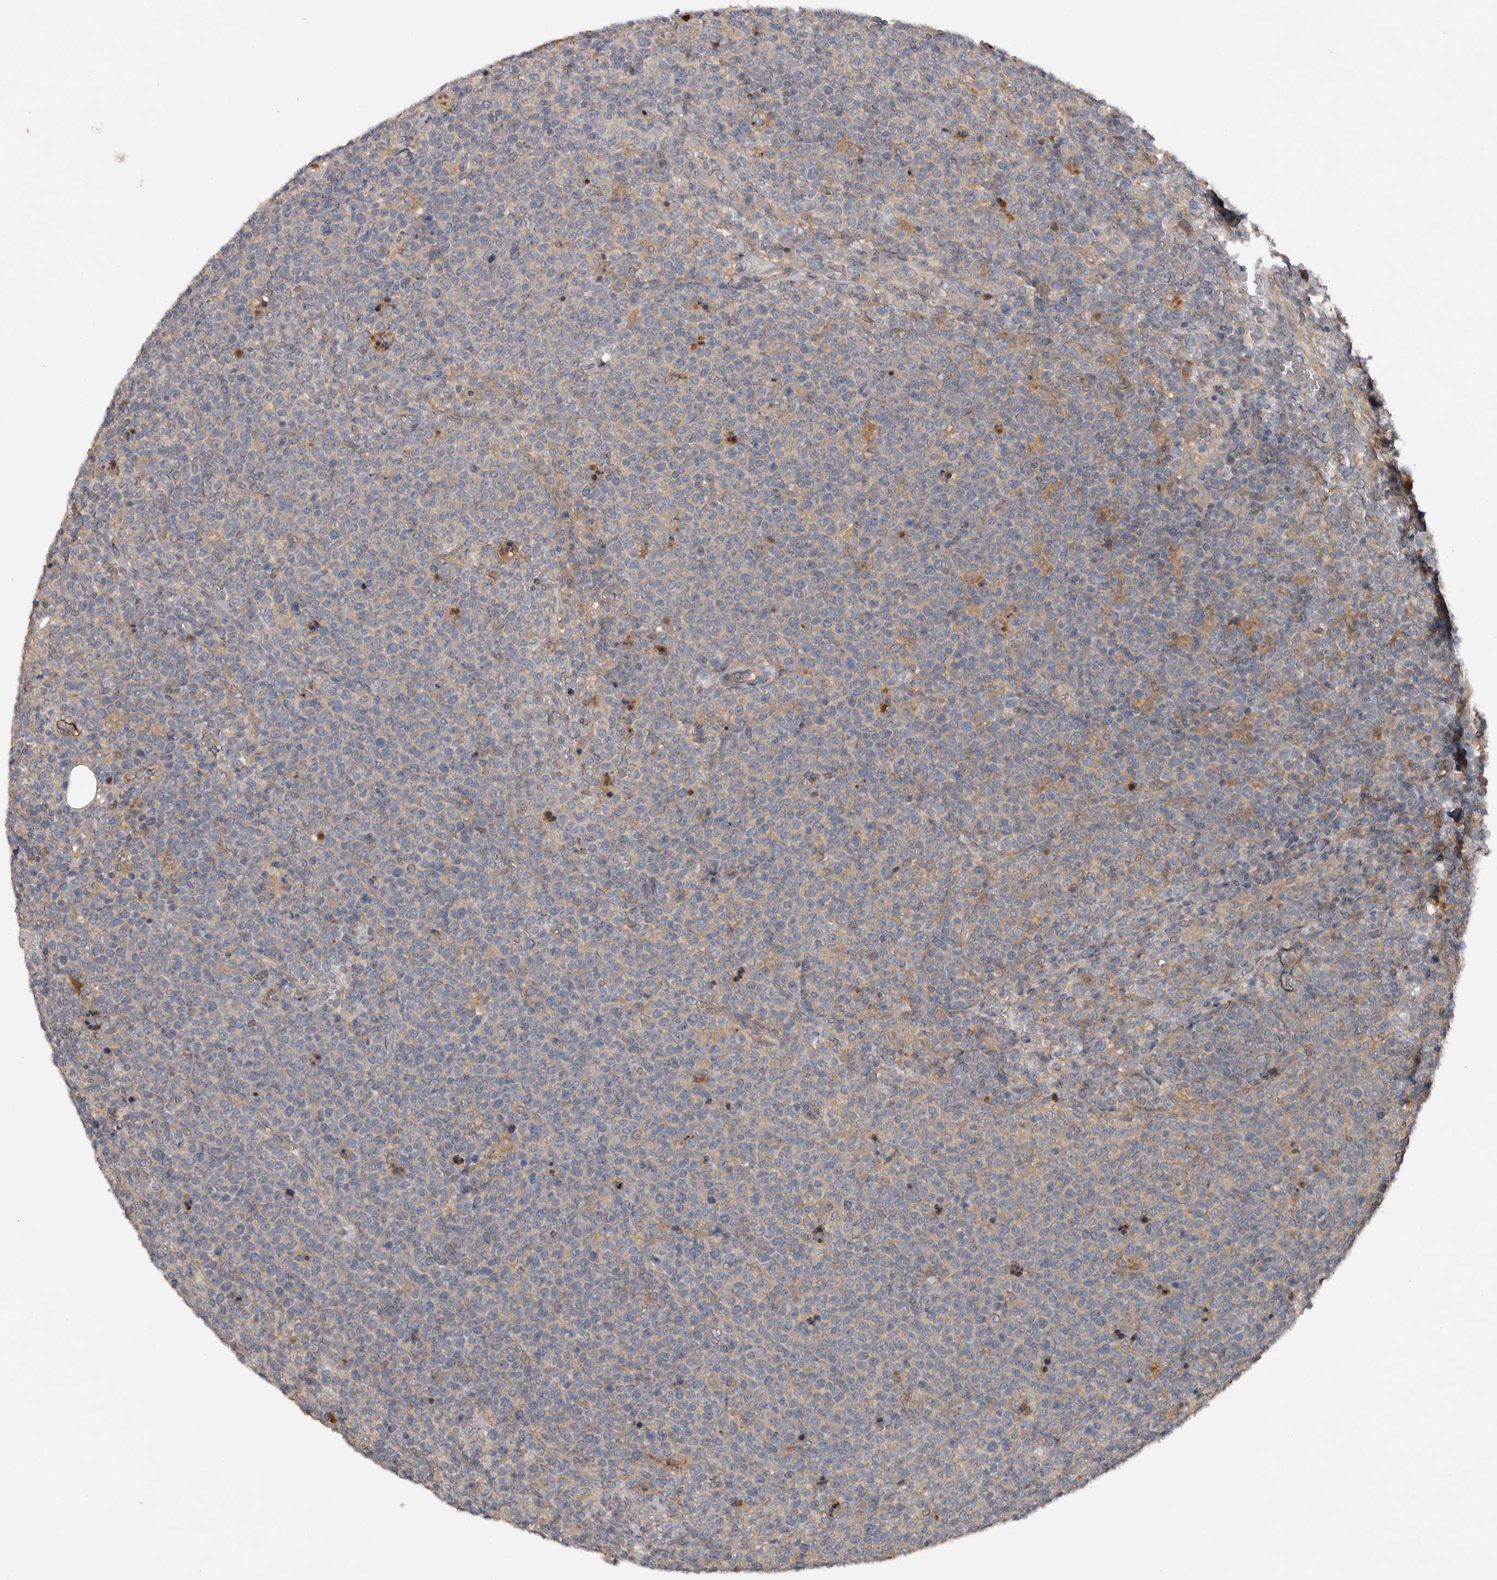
{"staining": {"intensity": "weak", "quantity": "<25%", "location": "cytoplasmic/membranous"}, "tissue": "lymphoma", "cell_type": "Tumor cells", "image_type": "cancer", "snomed": [{"axis": "morphology", "description": "Malignant lymphoma, non-Hodgkin's type, High grade"}, {"axis": "topography", "description": "Lymph node"}], "caption": "The photomicrograph reveals no significant staining in tumor cells of lymphoma.", "gene": "DNAJB4", "patient": {"sex": "male", "age": 61}}